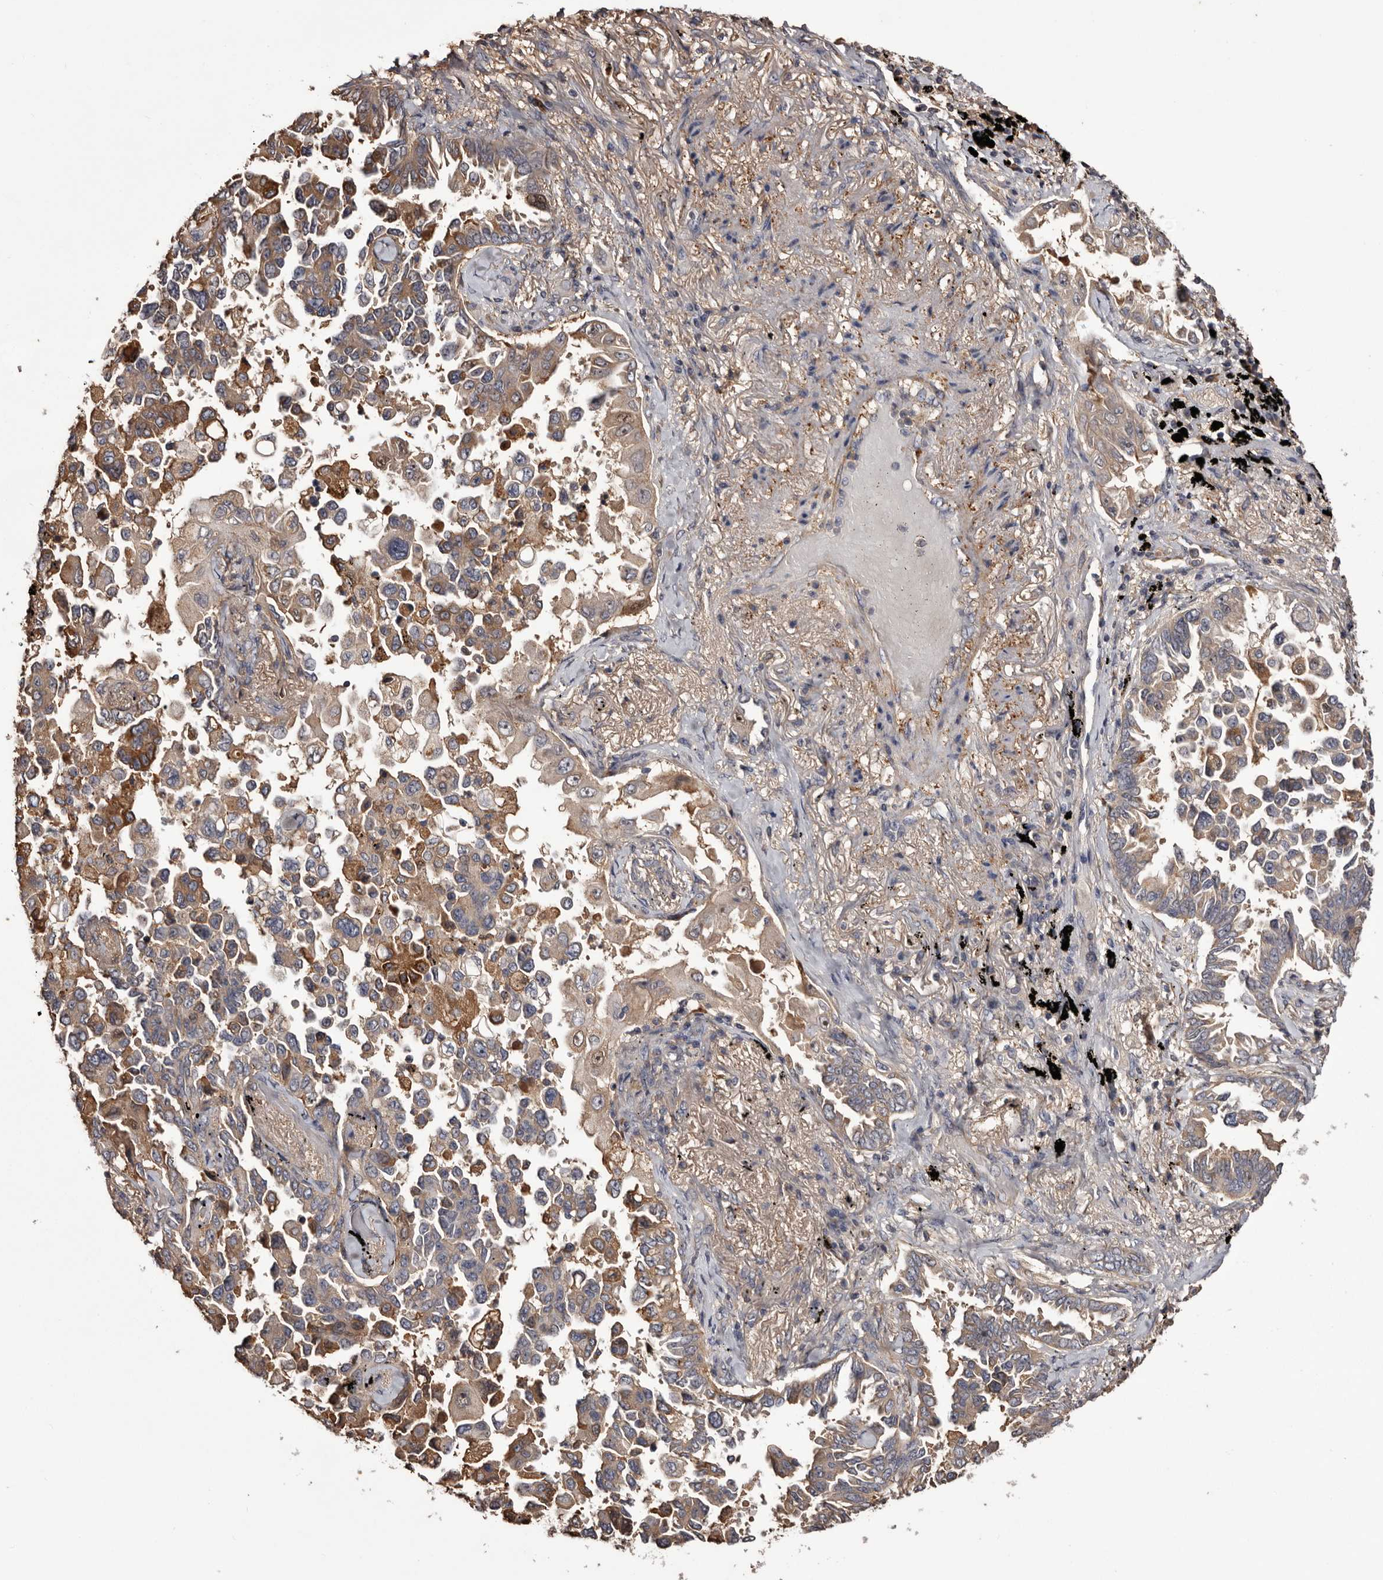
{"staining": {"intensity": "moderate", "quantity": "25%-75%", "location": "cytoplasmic/membranous"}, "tissue": "lung cancer", "cell_type": "Tumor cells", "image_type": "cancer", "snomed": [{"axis": "morphology", "description": "Adenocarcinoma, NOS"}, {"axis": "topography", "description": "Lung"}], "caption": "Immunohistochemistry of human lung cancer (adenocarcinoma) demonstrates medium levels of moderate cytoplasmic/membranous staining in about 25%-75% of tumor cells. Using DAB (3,3'-diaminobenzidine) (brown) and hematoxylin (blue) stains, captured at high magnification using brightfield microscopy.", "gene": "CYP1B1", "patient": {"sex": "female", "age": 67}}